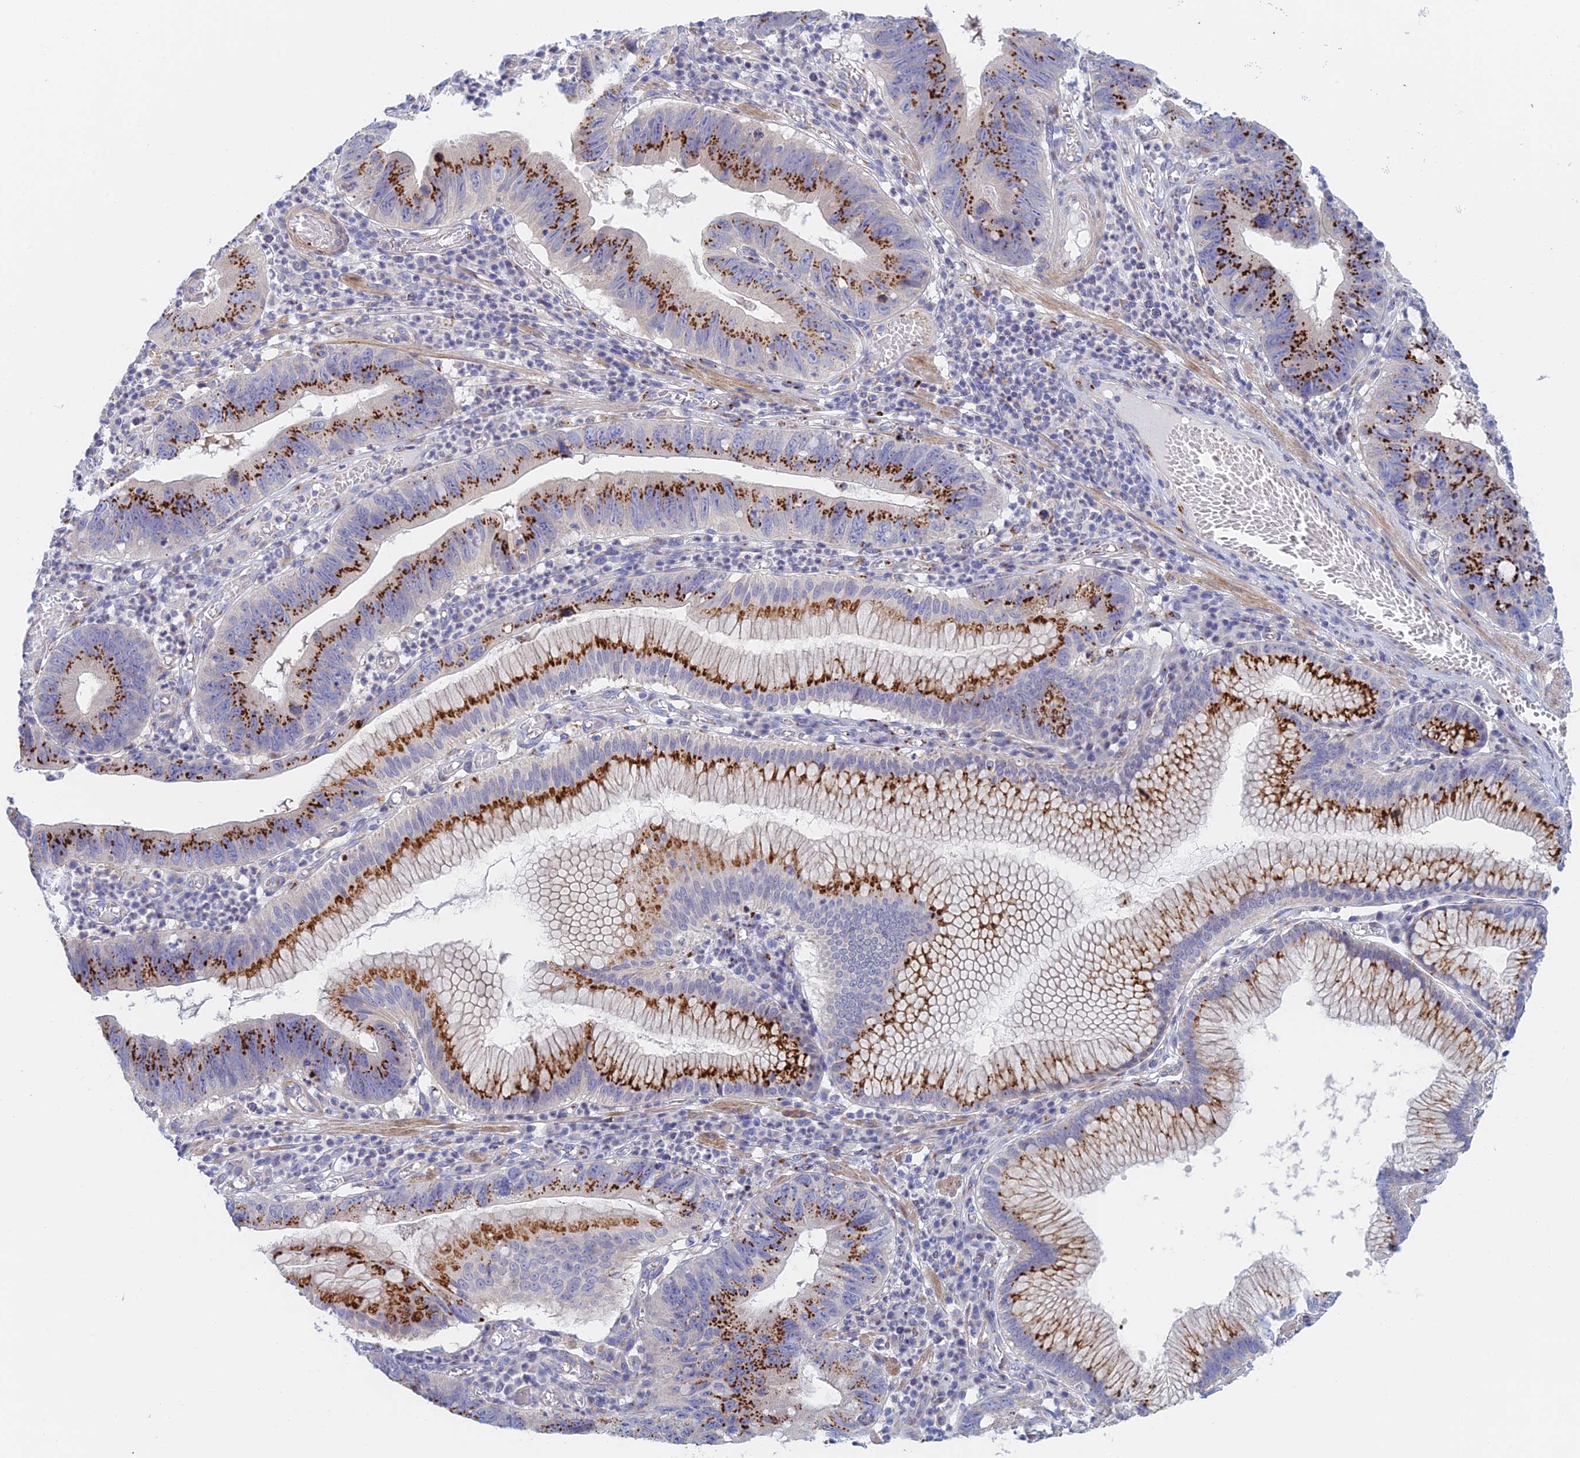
{"staining": {"intensity": "strong", "quantity": ">75%", "location": "cytoplasmic/membranous"}, "tissue": "stomach cancer", "cell_type": "Tumor cells", "image_type": "cancer", "snomed": [{"axis": "morphology", "description": "Adenocarcinoma, NOS"}, {"axis": "topography", "description": "Stomach"}], "caption": "Protein staining by immunohistochemistry shows strong cytoplasmic/membranous expression in about >75% of tumor cells in stomach adenocarcinoma.", "gene": "SLC24A3", "patient": {"sex": "male", "age": 59}}